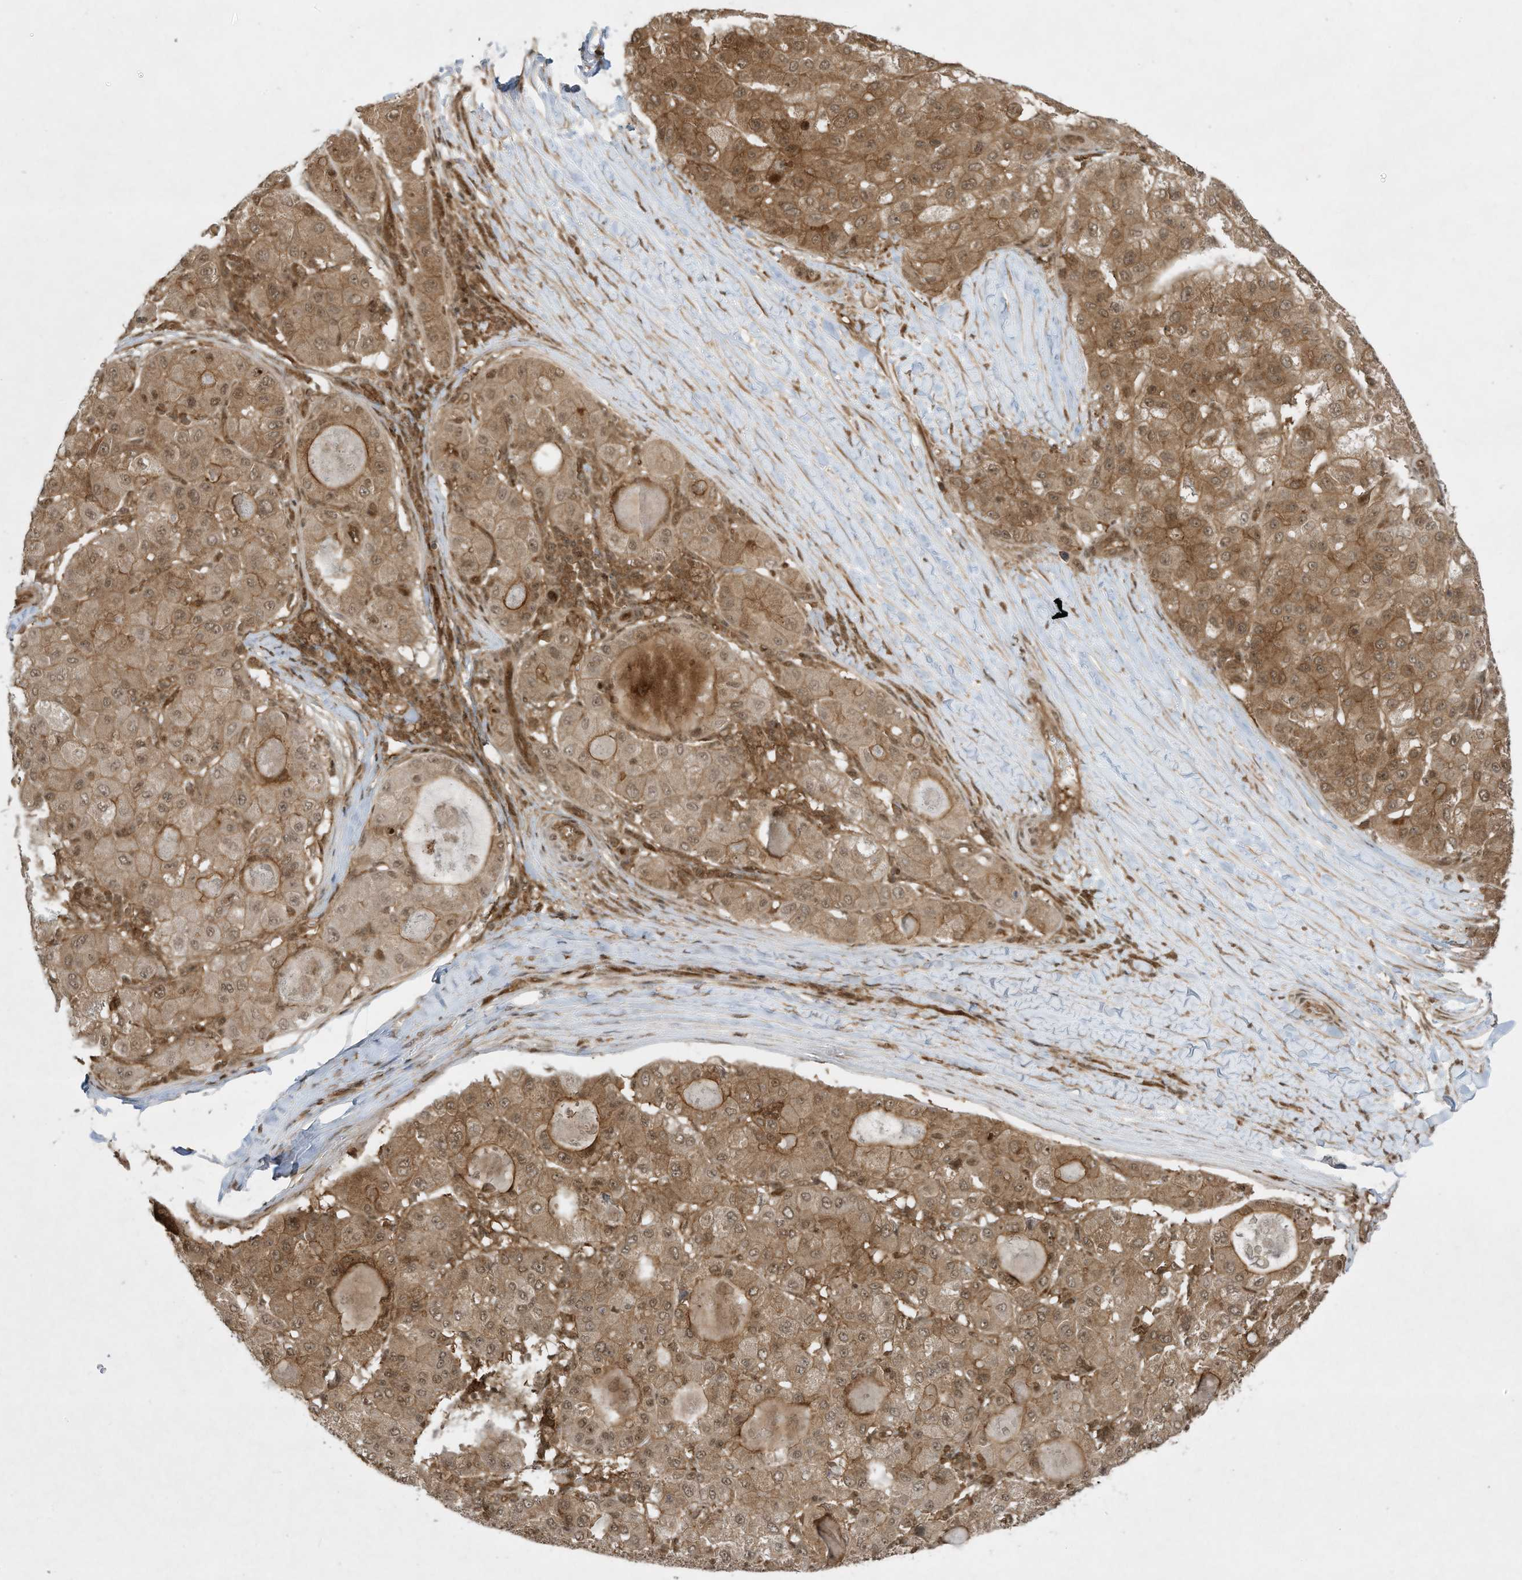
{"staining": {"intensity": "moderate", "quantity": ">75%", "location": "cytoplasmic/membranous,nuclear"}, "tissue": "liver cancer", "cell_type": "Tumor cells", "image_type": "cancer", "snomed": [{"axis": "morphology", "description": "Carcinoma, Hepatocellular, NOS"}, {"axis": "topography", "description": "Liver"}], "caption": "This histopathology image shows IHC staining of human hepatocellular carcinoma (liver), with medium moderate cytoplasmic/membranous and nuclear expression in approximately >75% of tumor cells.", "gene": "CERT1", "patient": {"sex": "male", "age": 80}}